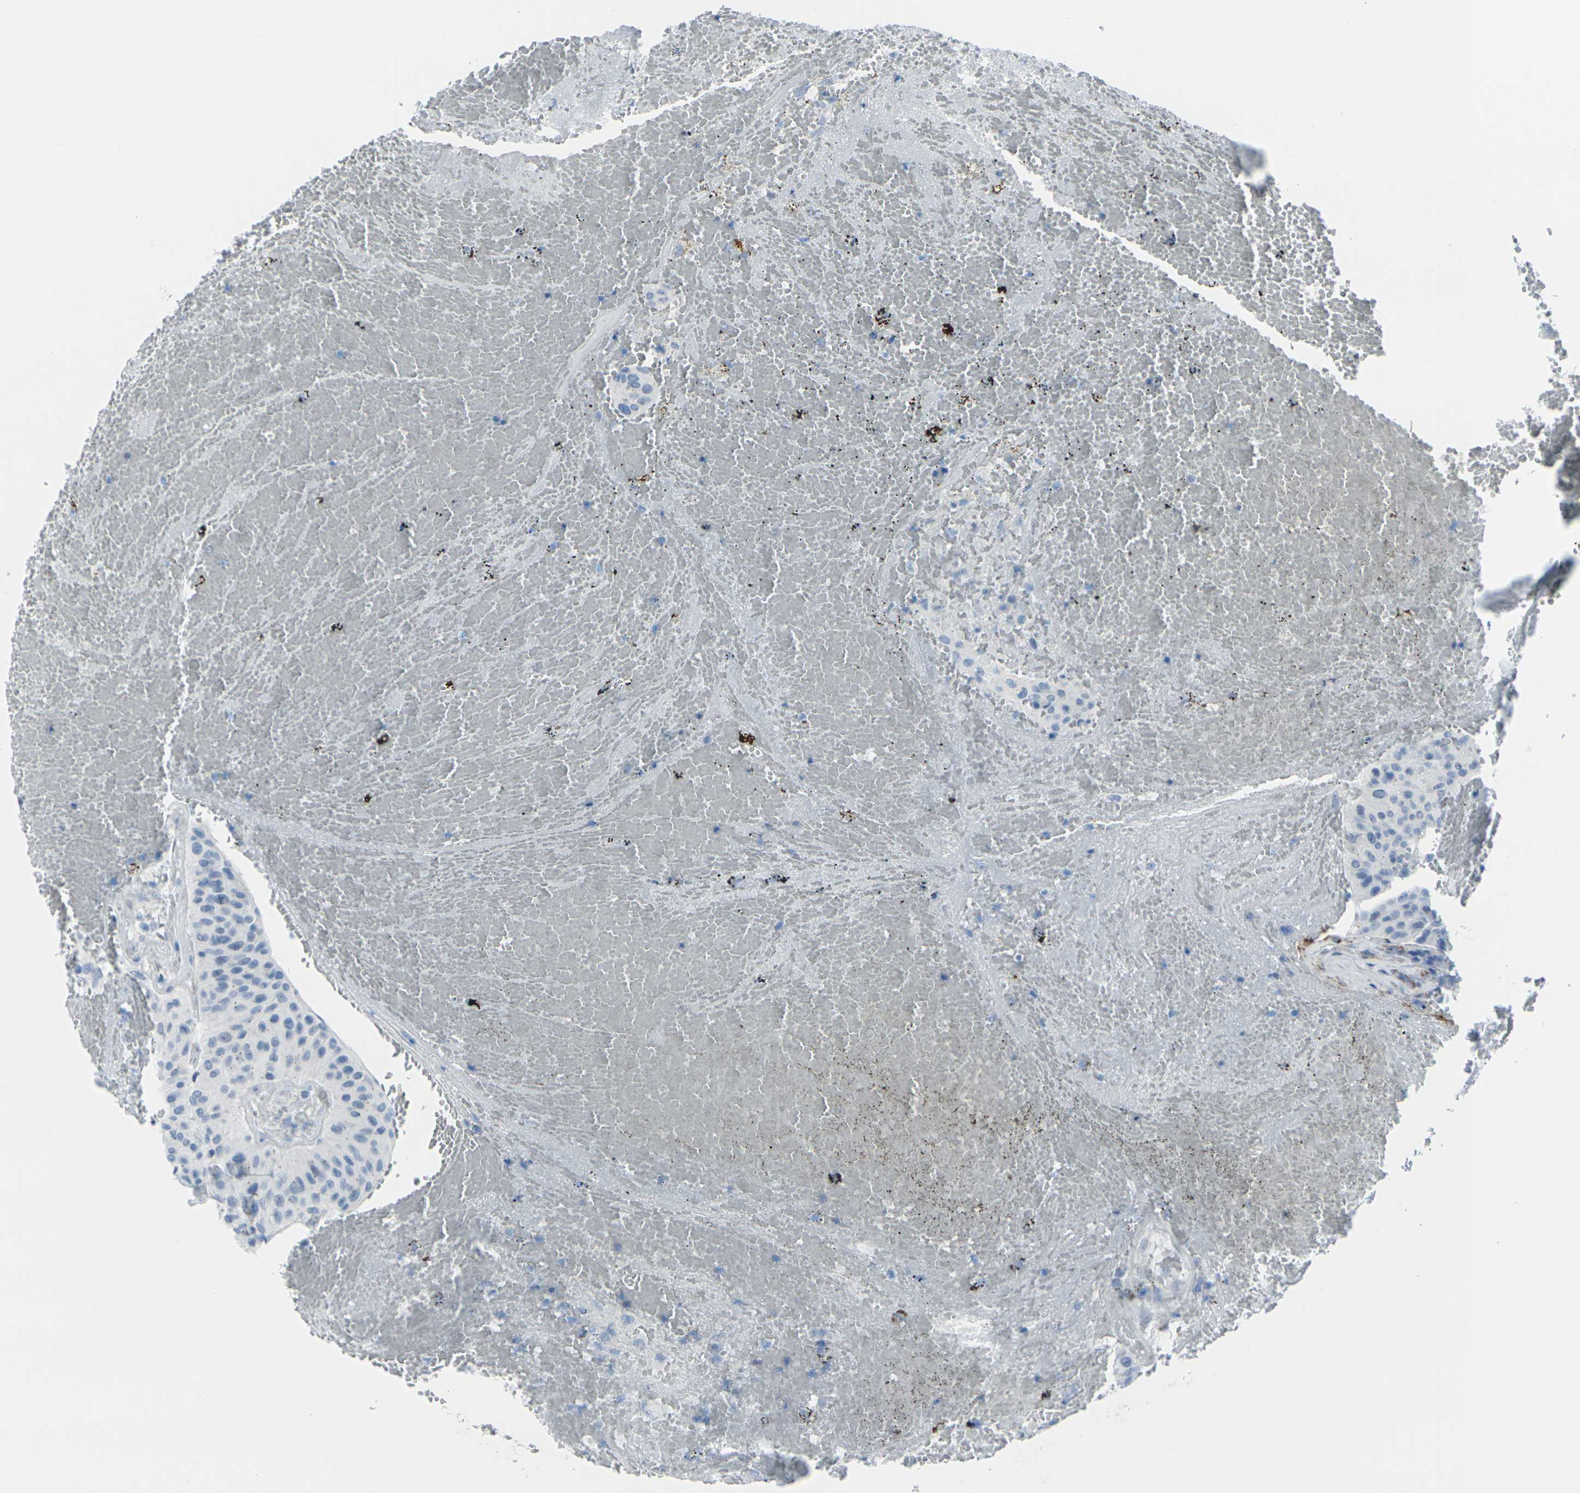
{"staining": {"intensity": "negative", "quantity": "none", "location": "none"}, "tissue": "urothelial cancer", "cell_type": "Tumor cells", "image_type": "cancer", "snomed": [{"axis": "morphology", "description": "Urothelial carcinoma, High grade"}, {"axis": "topography", "description": "Urinary bladder"}], "caption": "Tumor cells show no significant positivity in urothelial carcinoma (high-grade).", "gene": "CDH11", "patient": {"sex": "male", "age": 66}}